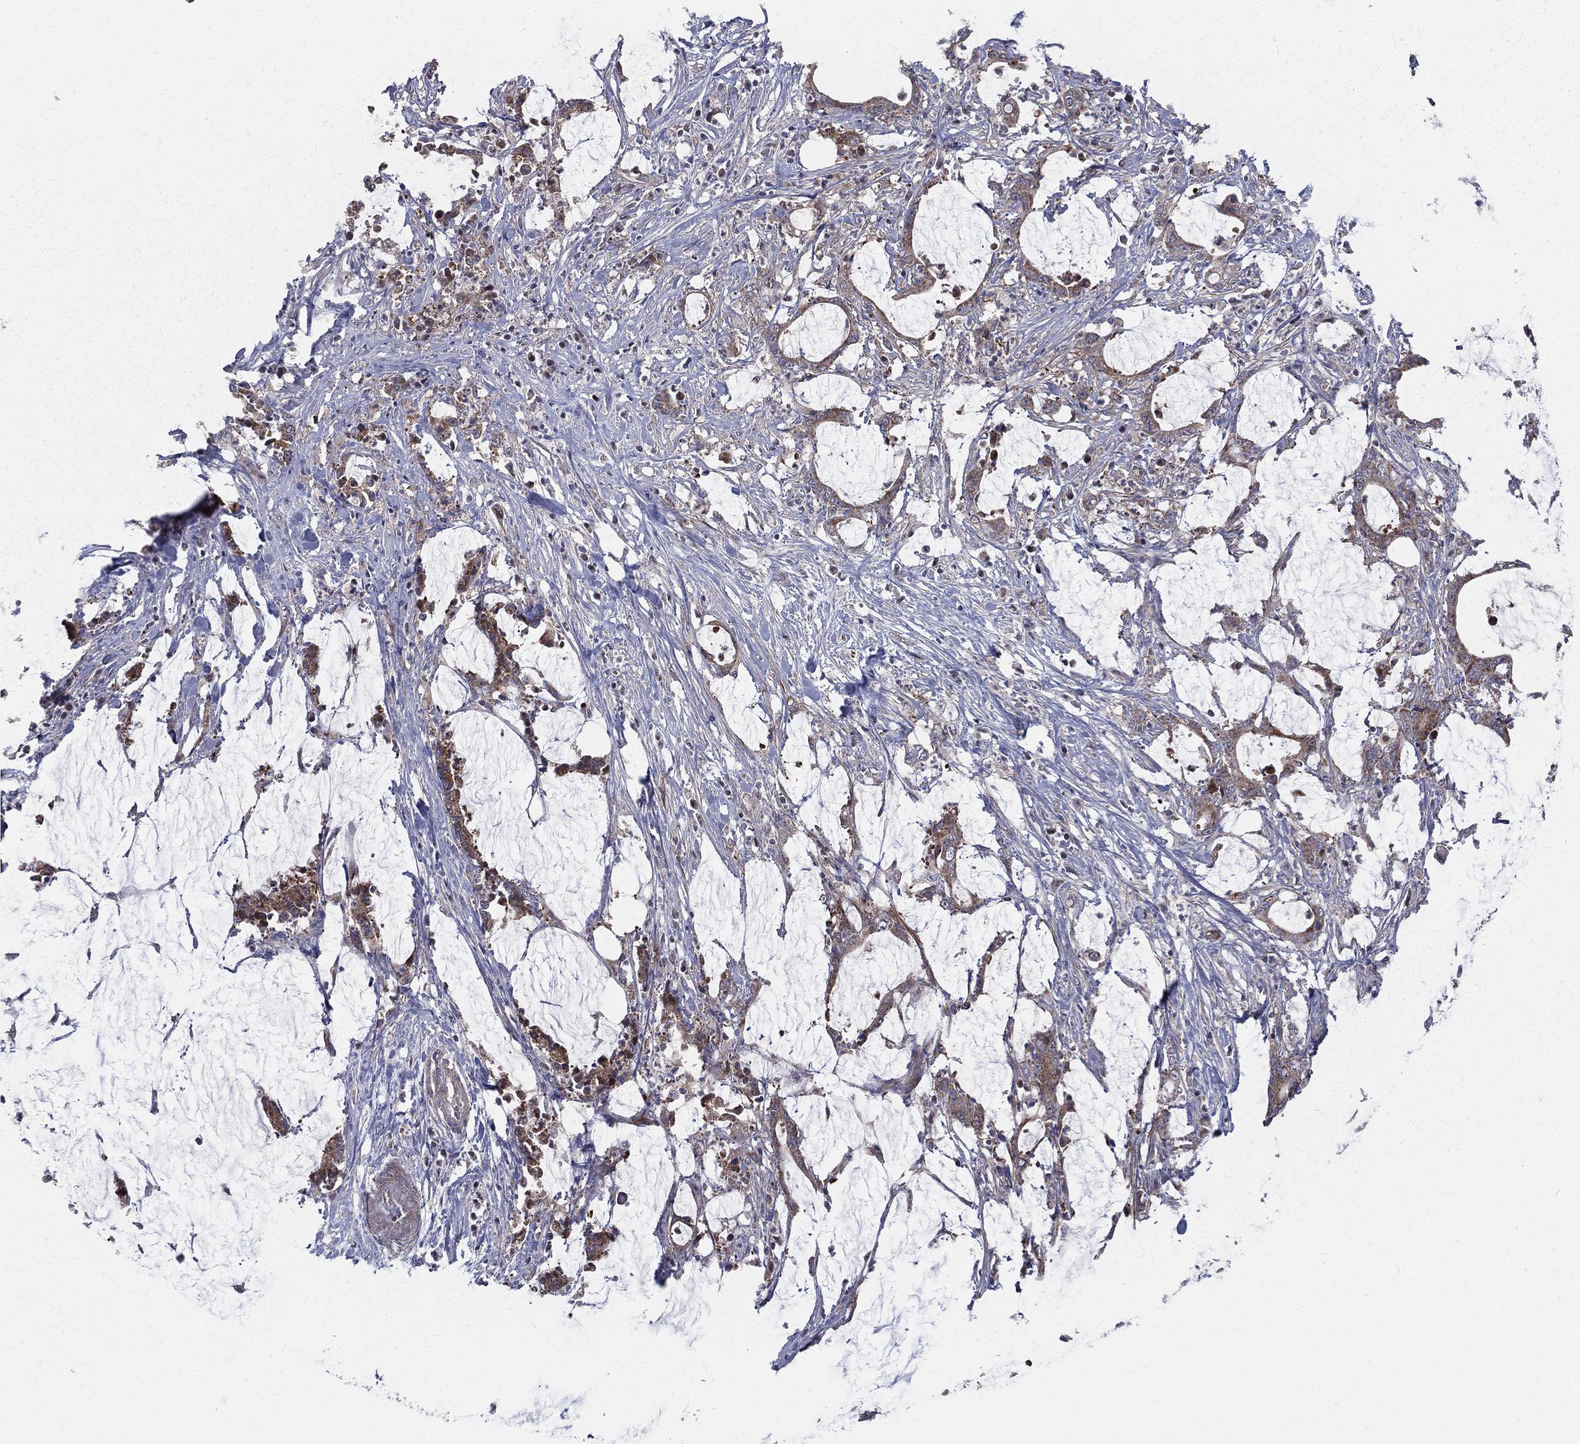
{"staining": {"intensity": "moderate", "quantity": "25%-75%", "location": "cytoplasmic/membranous"}, "tissue": "stomach cancer", "cell_type": "Tumor cells", "image_type": "cancer", "snomed": [{"axis": "morphology", "description": "Adenocarcinoma, NOS"}, {"axis": "topography", "description": "Stomach, upper"}], "caption": "Immunohistochemical staining of adenocarcinoma (stomach) exhibits medium levels of moderate cytoplasmic/membranous expression in approximately 25%-75% of tumor cells.", "gene": "POMZP3", "patient": {"sex": "male", "age": 68}}